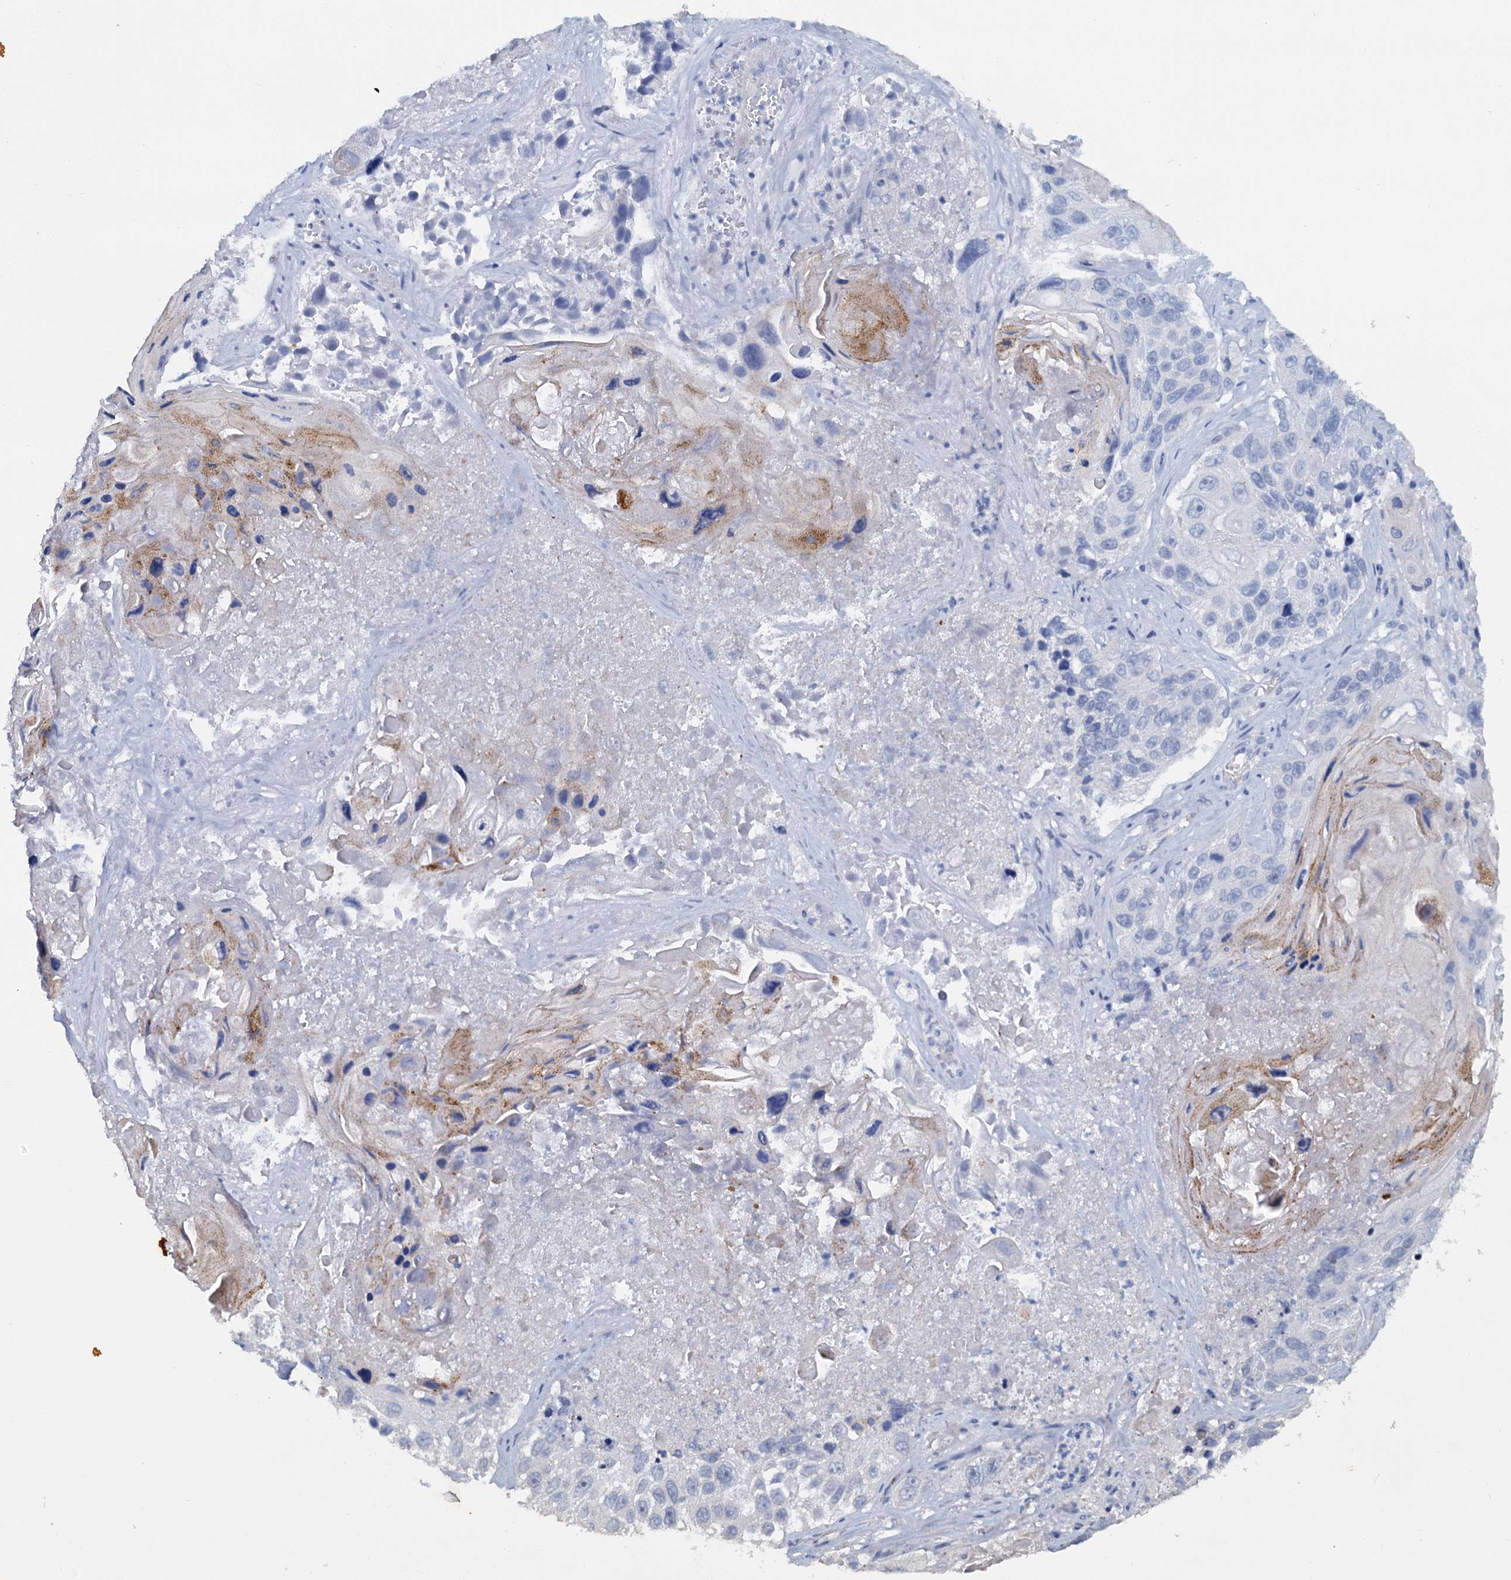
{"staining": {"intensity": "negative", "quantity": "none", "location": "none"}, "tissue": "lung cancer", "cell_type": "Tumor cells", "image_type": "cancer", "snomed": [{"axis": "morphology", "description": "Squamous cell carcinoma, NOS"}, {"axis": "topography", "description": "Lung"}], "caption": "IHC image of neoplastic tissue: human lung cancer (squamous cell carcinoma) stained with DAB (3,3'-diaminobenzidine) displays no significant protein staining in tumor cells.", "gene": "PTGES3", "patient": {"sex": "male", "age": 61}}